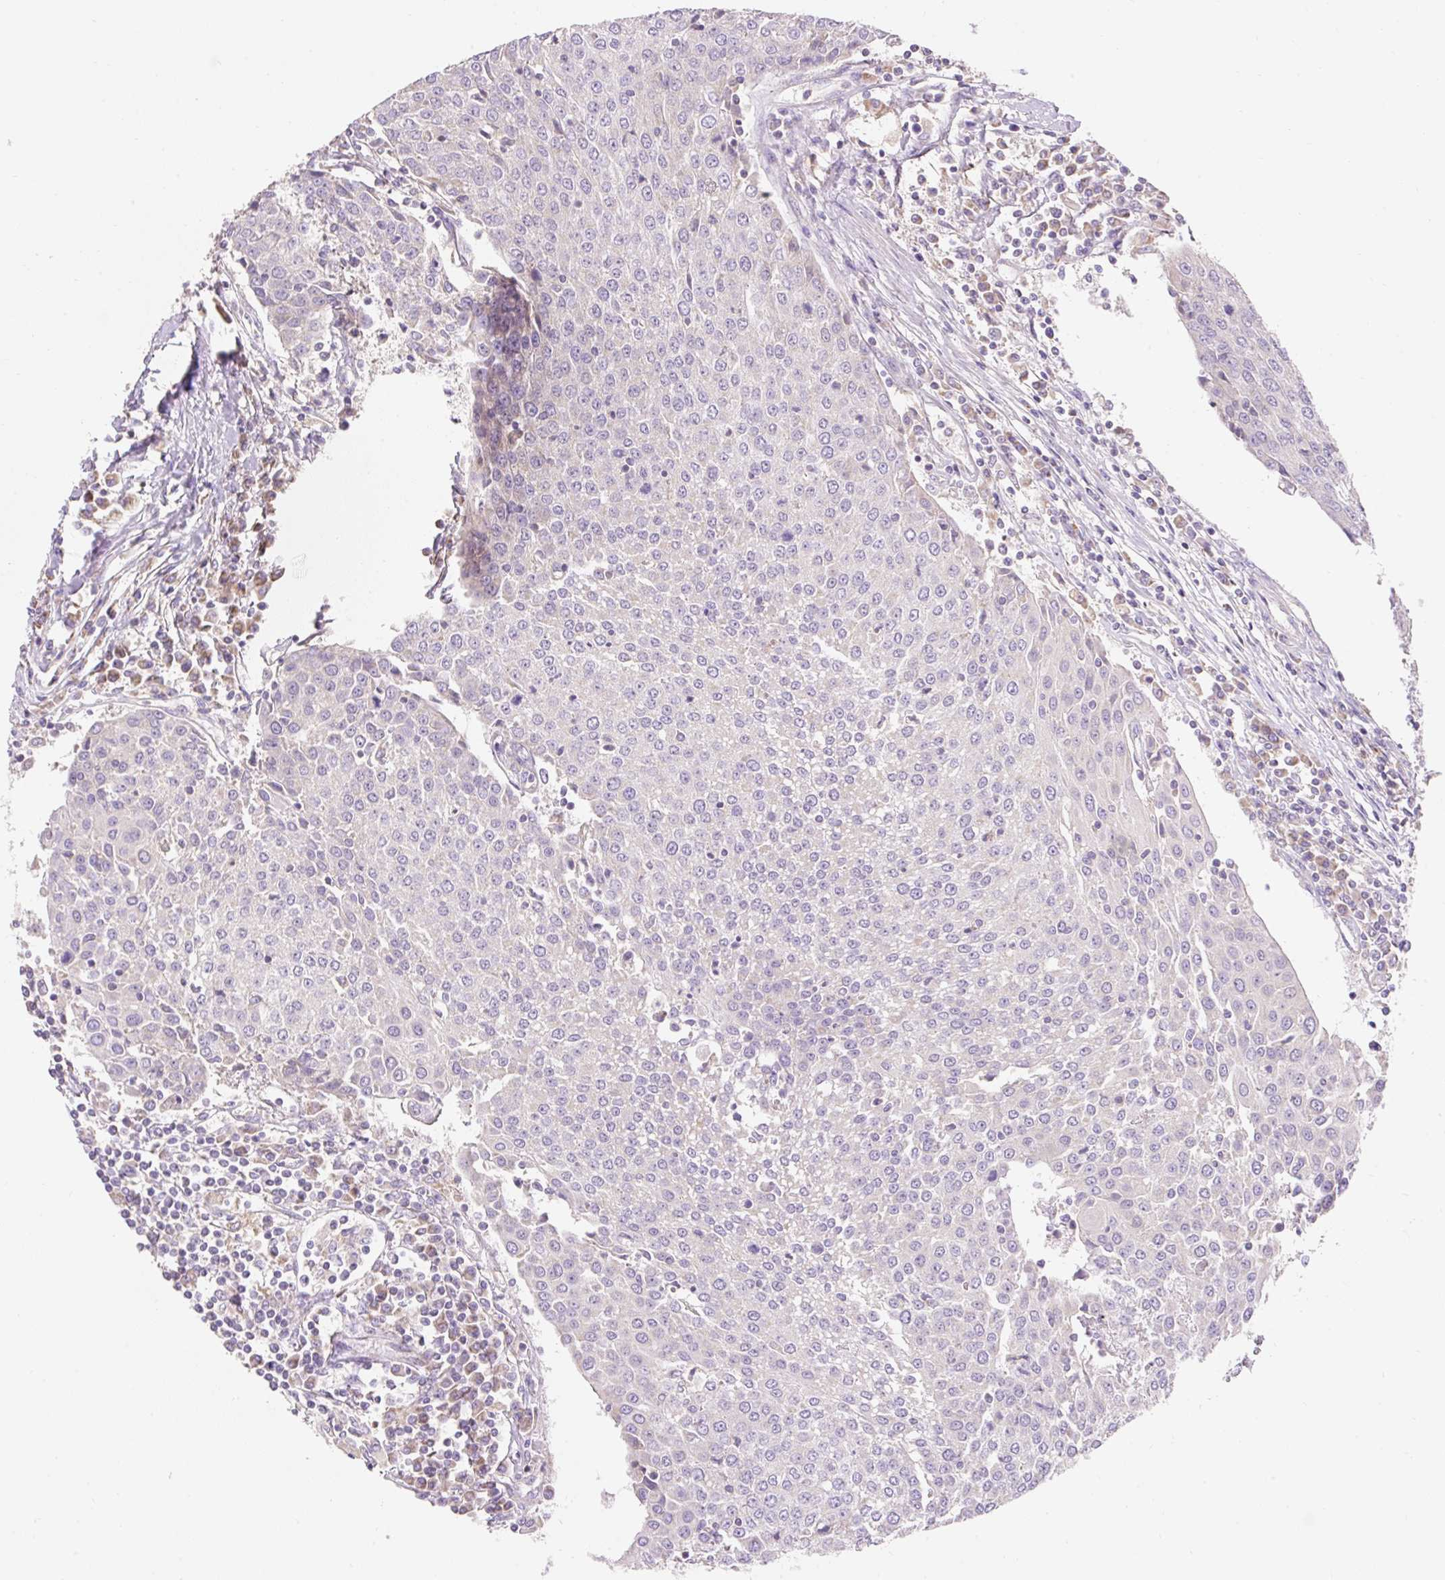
{"staining": {"intensity": "negative", "quantity": "none", "location": "none"}, "tissue": "urothelial cancer", "cell_type": "Tumor cells", "image_type": "cancer", "snomed": [{"axis": "morphology", "description": "Urothelial carcinoma, High grade"}, {"axis": "topography", "description": "Urinary bladder"}], "caption": "Protein analysis of urothelial cancer demonstrates no significant positivity in tumor cells.", "gene": "PMAIP1", "patient": {"sex": "female", "age": 85}}